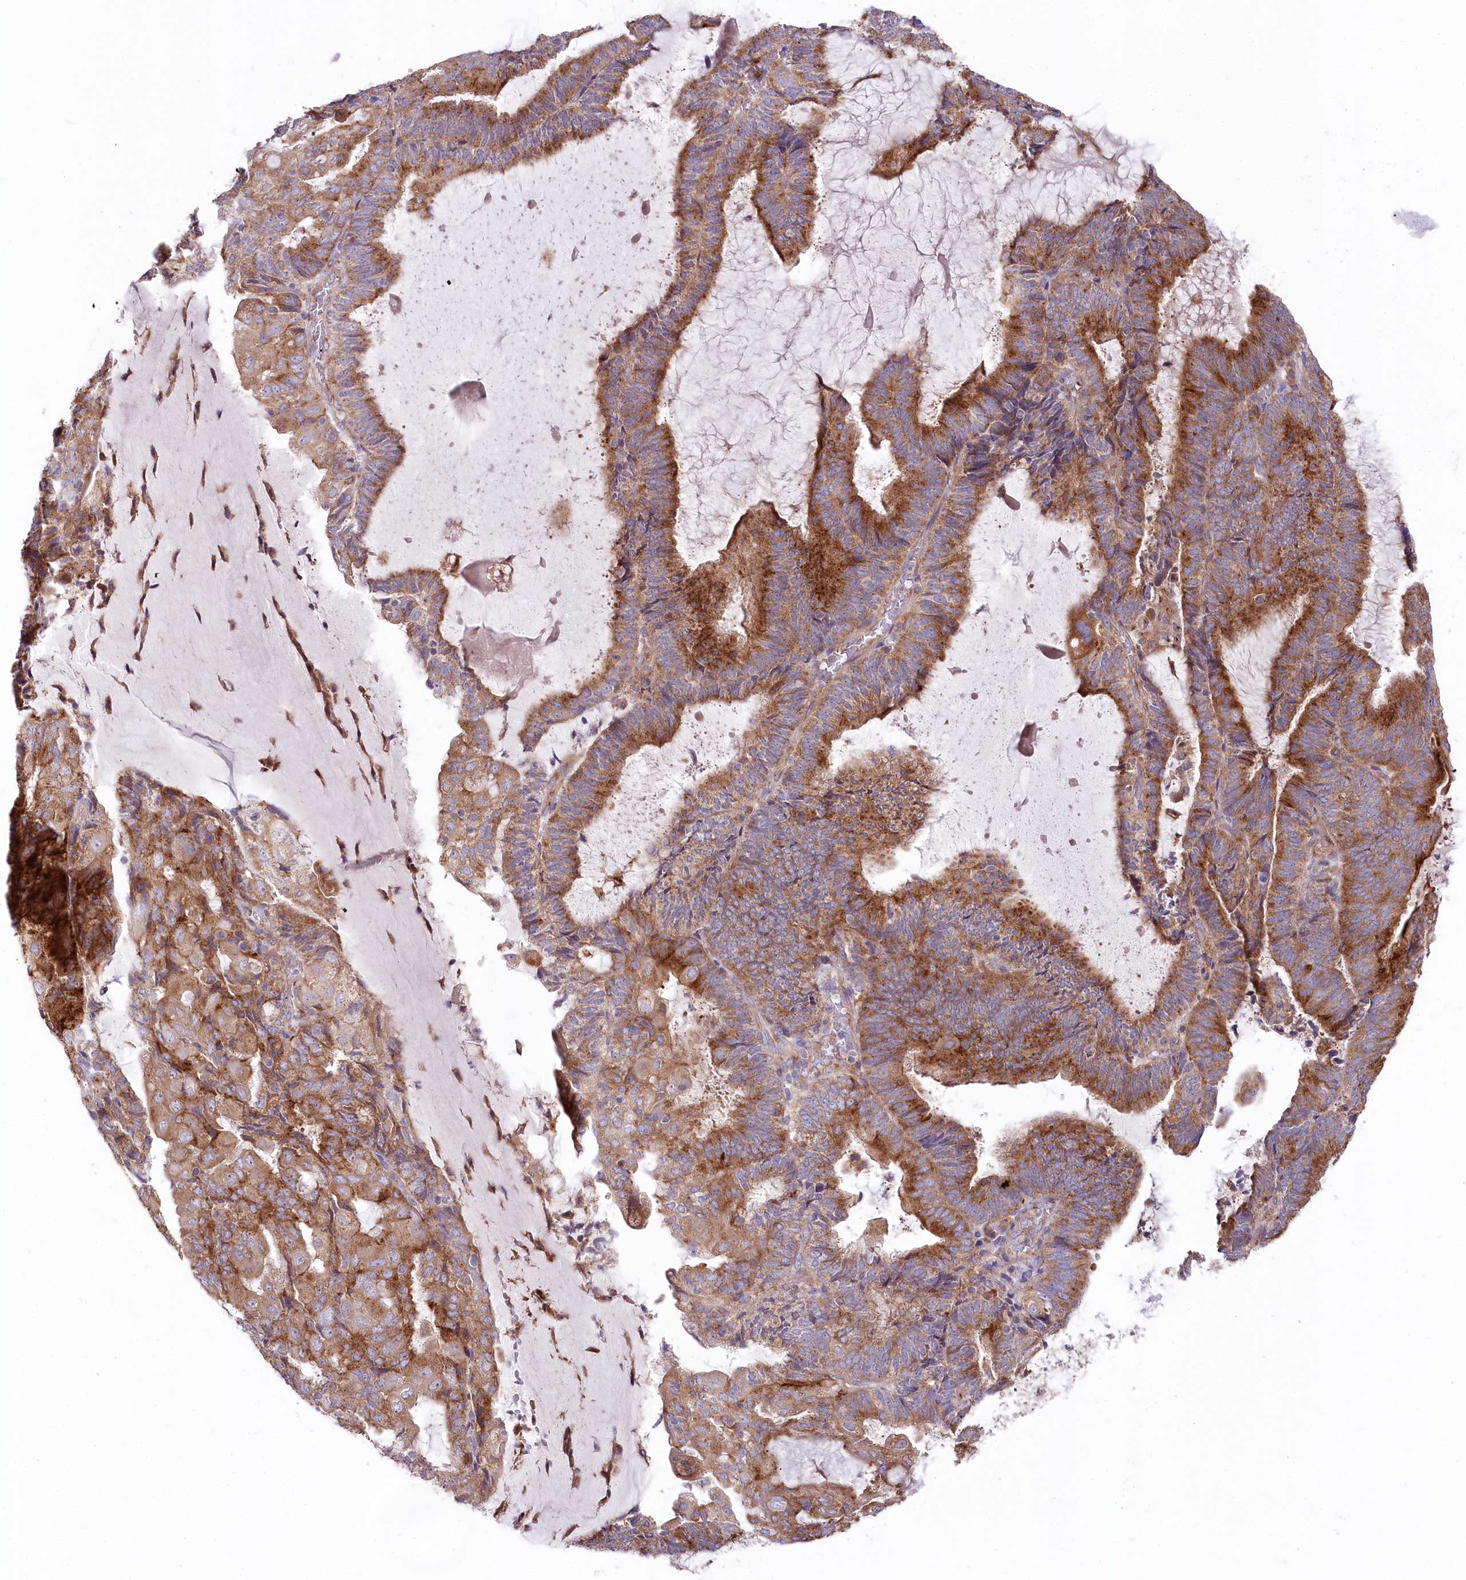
{"staining": {"intensity": "strong", "quantity": "25%-75%", "location": "cytoplasmic/membranous"}, "tissue": "endometrial cancer", "cell_type": "Tumor cells", "image_type": "cancer", "snomed": [{"axis": "morphology", "description": "Adenocarcinoma, NOS"}, {"axis": "topography", "description": "Endometrium"}], "caption": "DAB immunohistochemical staining of endometrial cancer displays strong cytoplasmic/membranous protein staining in about 25%-75% of tumor cells. (DAB IHC, brown staining for protein, blue staining for nuclei).", "gene": "STX6", "patient": {"sex": "female", "age": 81}}